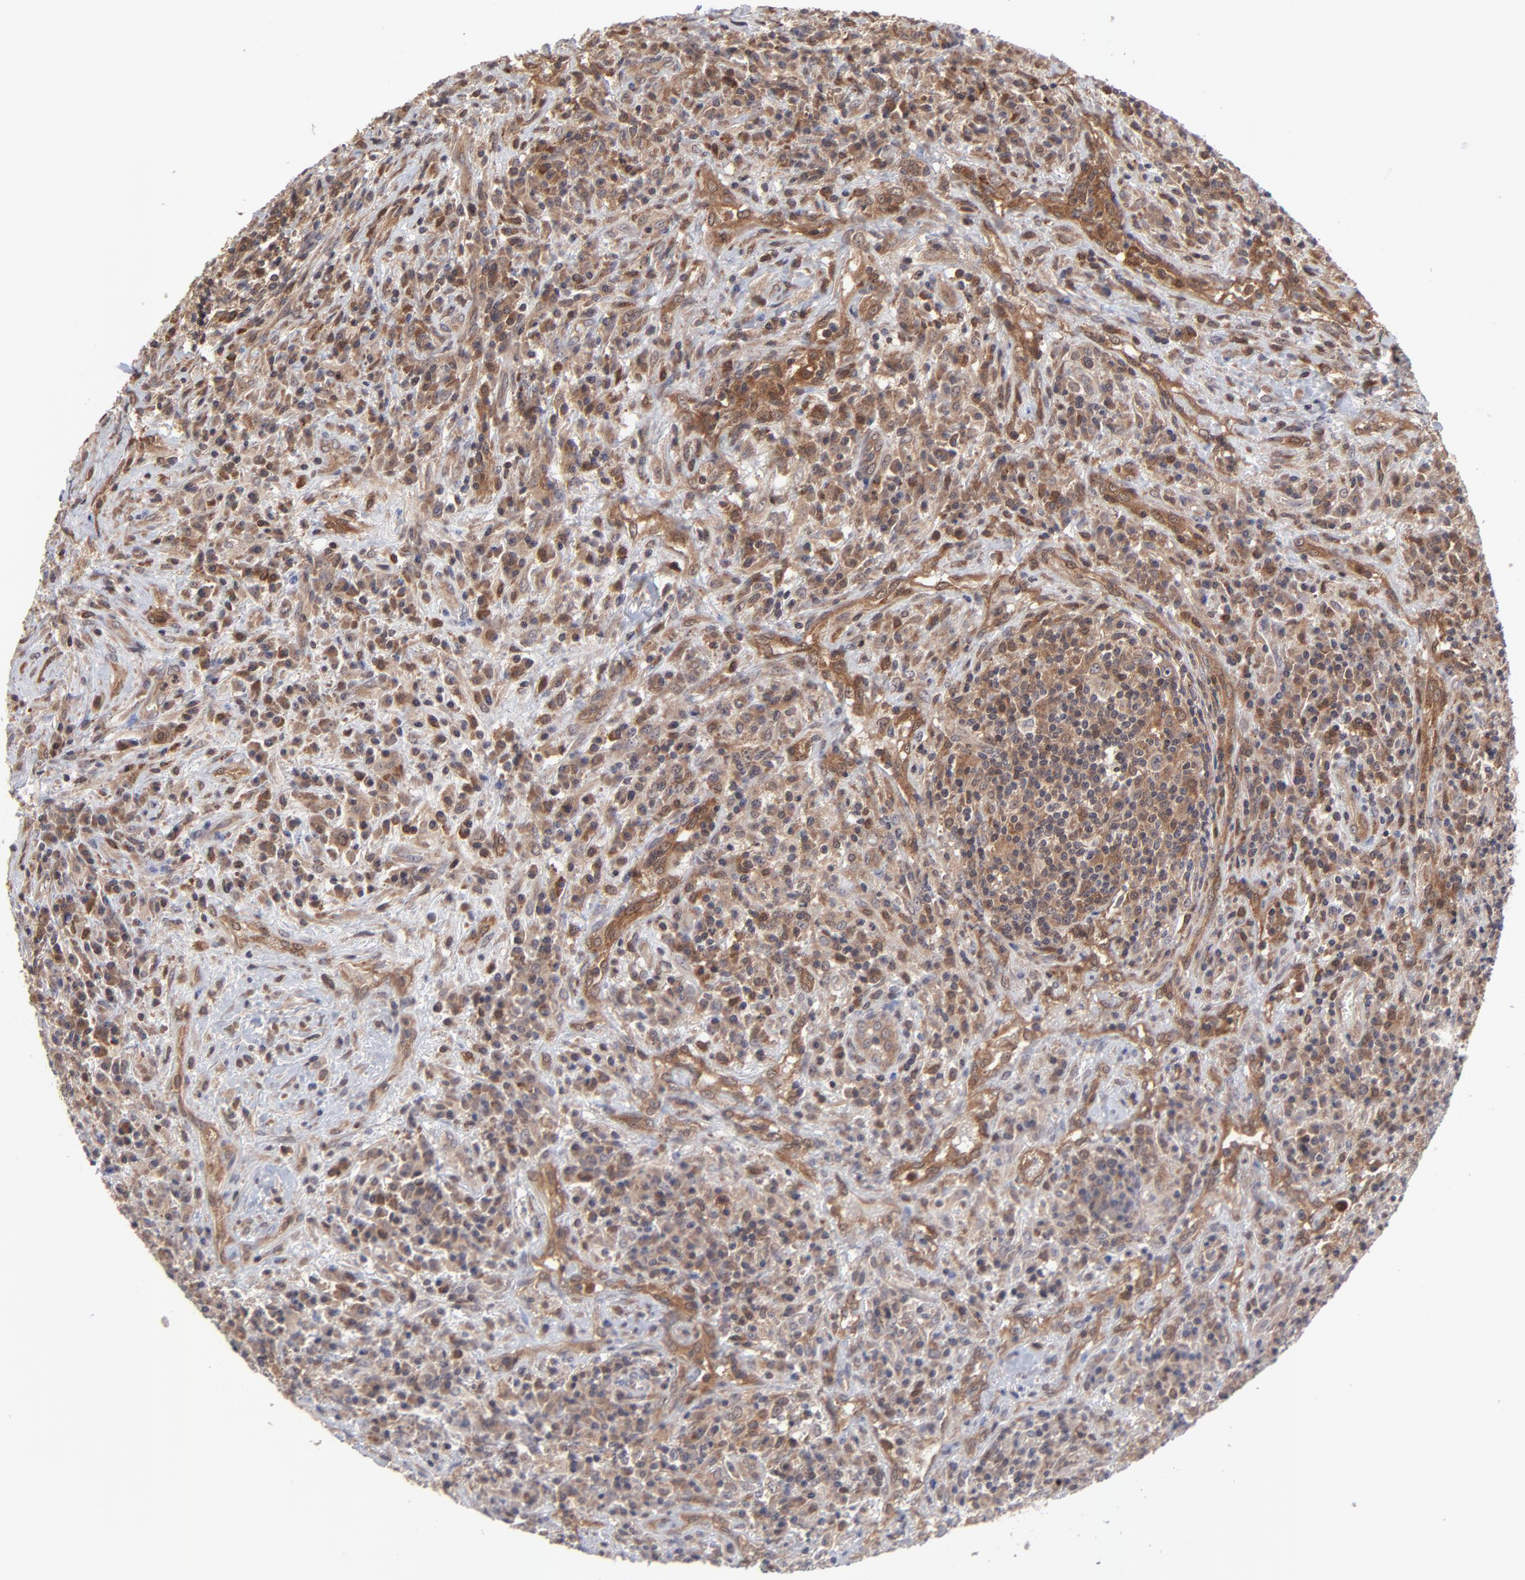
{"staining": {"intensity": "moderate", "quantity": "25%-75%", "location": "cytoplasmic/membranous"}, "tissue": "lymphoma", "cell_type": "Tumor cells", "image_type": "cancer", "snomed": [{"axis": "morphology", "description": "Hodgkin's disease, NOS"}, {"axis": "topography", "description": "Lymph node"}], "caption": "The histopathology image reveals a brown stain indicating the presence of a protein in the cytoplasmic/membranous of tumor cells in lymphoma. The staining was performed using DAB, with brown indicating positive protein expression. Nuclei are stained blue with hematoxylin.", "gene": "UBE2L6", "patient": {"sex": "female", "age": 25}}